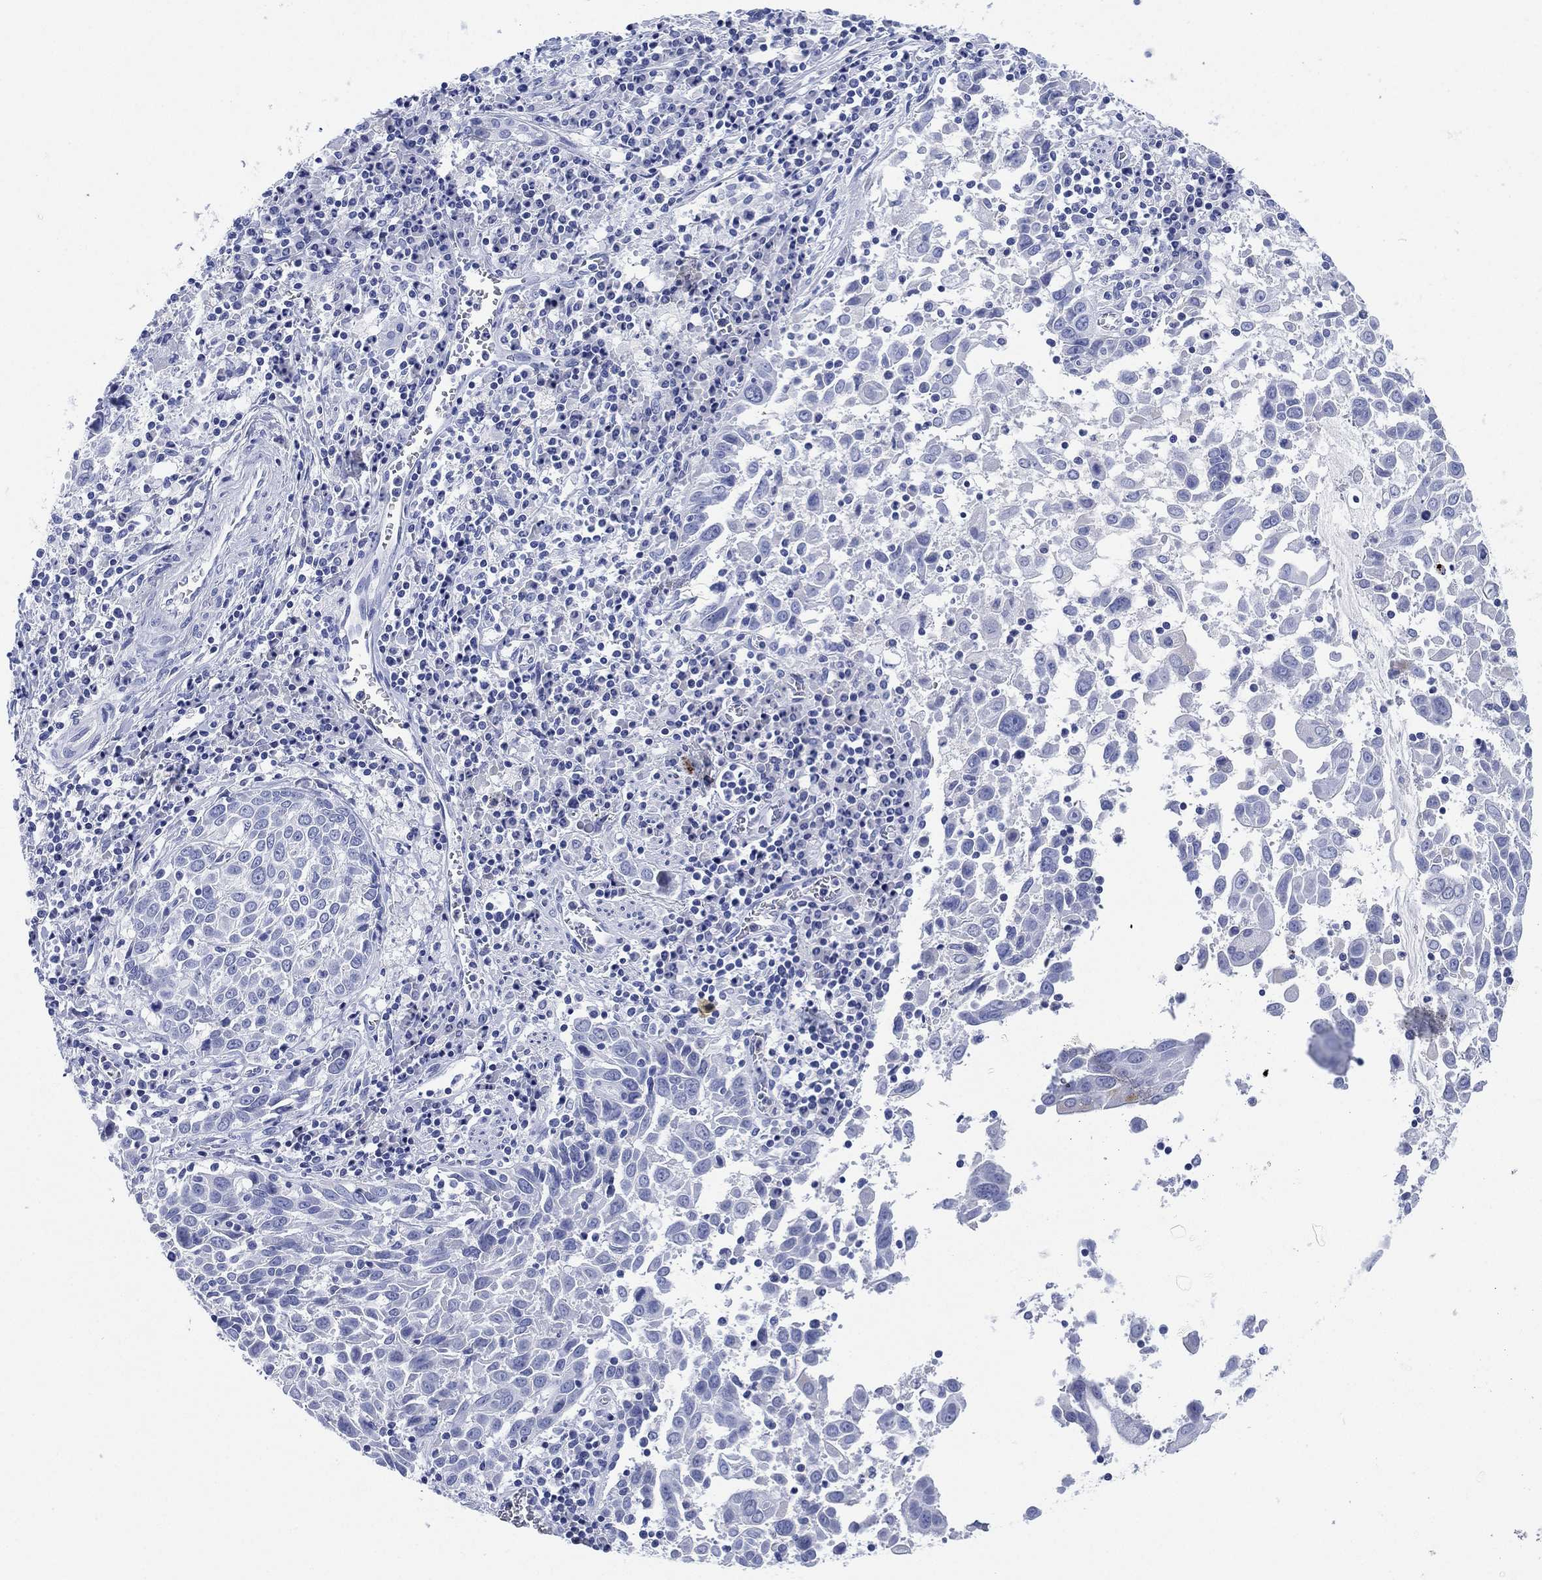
{"staining": {"intensity": "negative", "quantity": "none", "location": "none"}, "tissue": "lung cancer", "cell_type": "Tumor cells", "image_type": "cancer", "snomed": [{"axis": "morphology", "description": "Squamous cell carcinoma, NOS"}, {"axis": "topography", "description": "Lung"}], "caption": "High magnification brightfield microscopy of lung cancer (squamous cell carcinoma) stained with DAB (3,3'-diaminobenzidine) (brown) and counterstained with hematoxylin (blue): tumor cells show no significant staining. The staining is performed using DAB (3,3'-diaminobenzidine) brown chromogen with nuclei counter-stained in using hematoxylin.", "gene": "SLC9C2", "patient": {"sex": "male", "age": 57}}